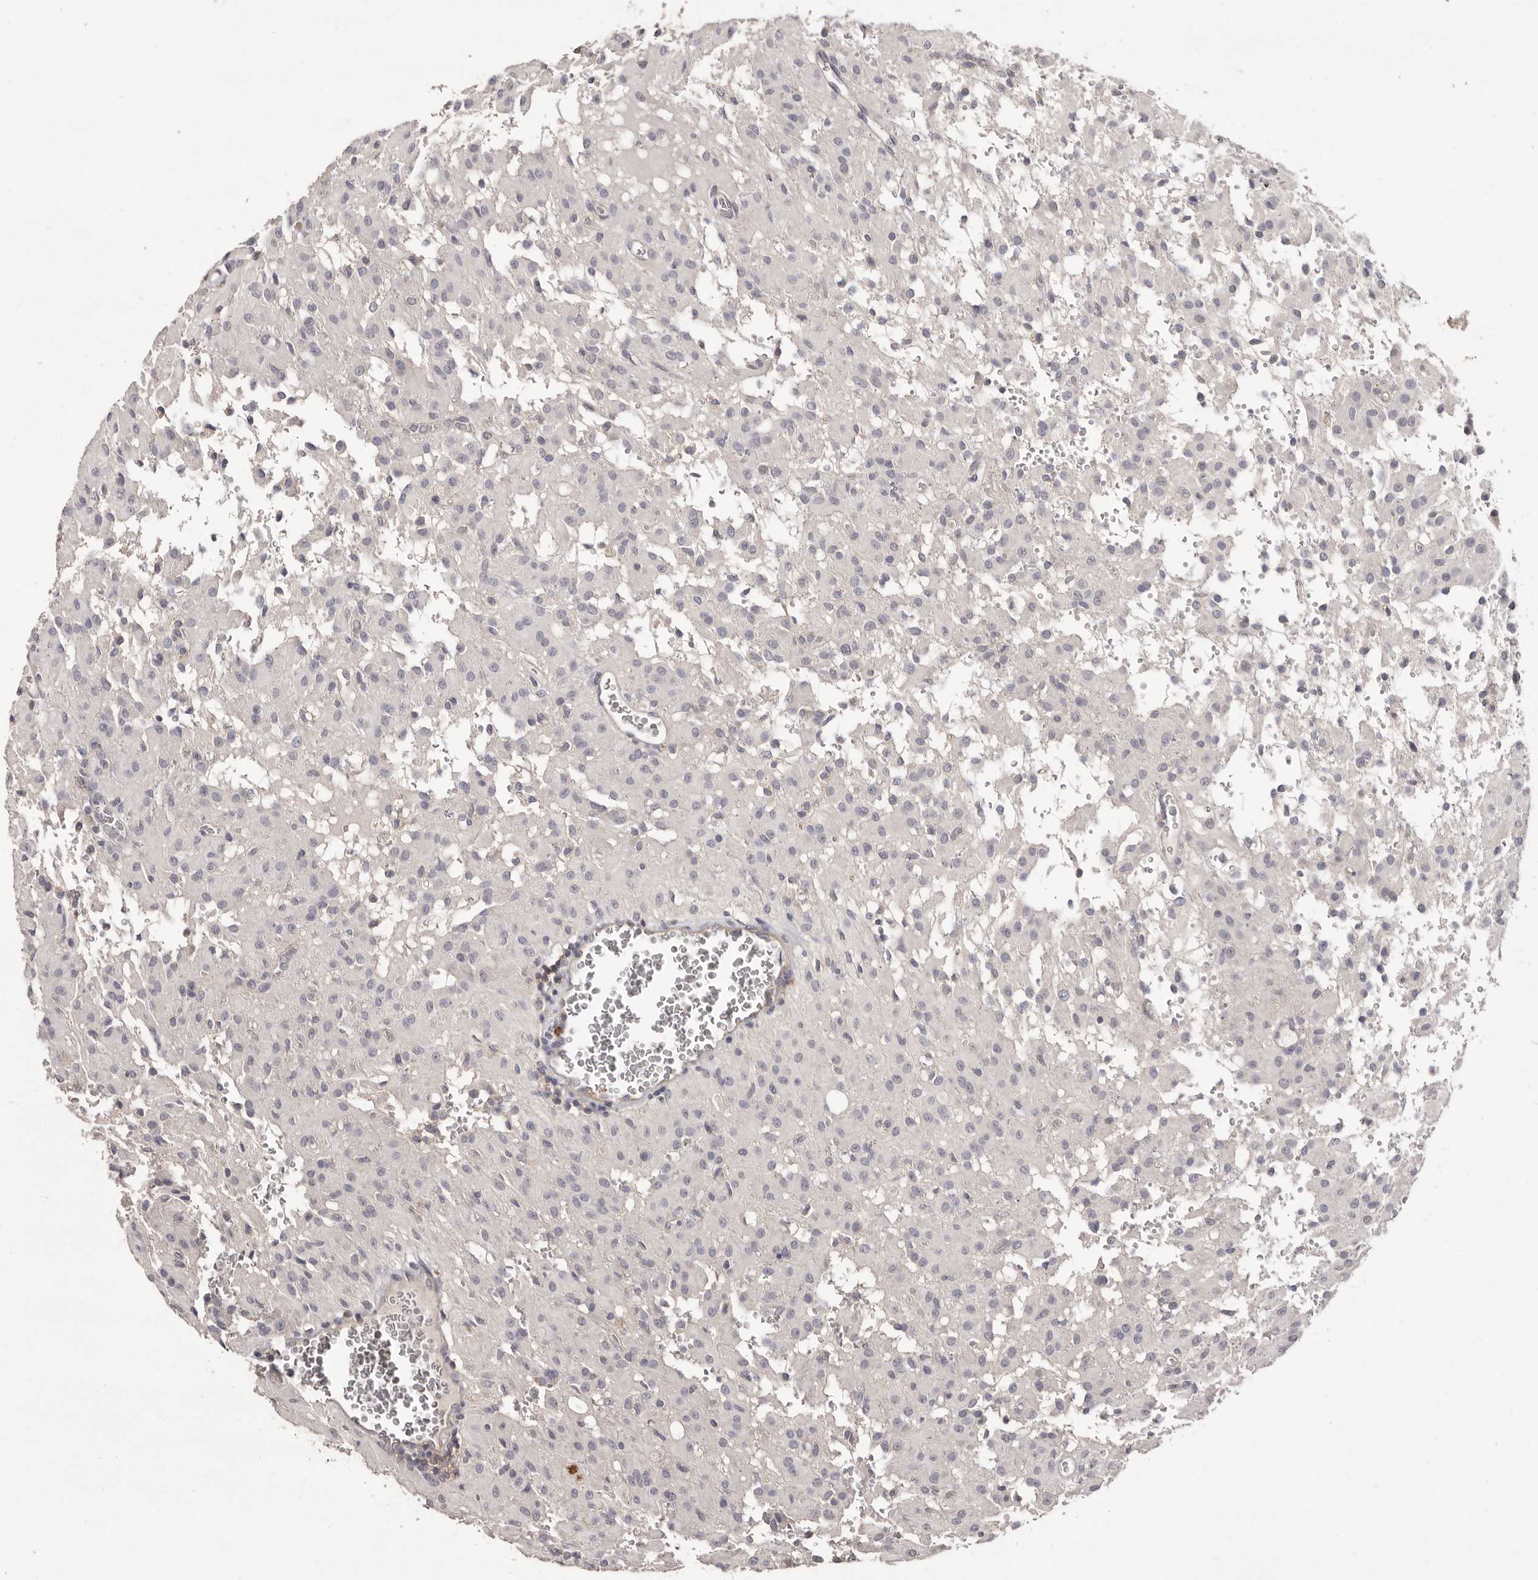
{"staining": {"intensity": "negative", "quantity": "none", "location": "none"}, "tissue": "glioma", "cell_type": "Tumor cells", "image_type": "cancer", "snomed": [{"axis": "morphology", "description": "Glioma, malignant, High grade"}, {"axis": "topography", "description": "Brain"}], "caption": "Tumor cells are negative for protein expression in human glioma.", "gene": "MMACHC", "patient": {"sex": "female", "age": 59}}